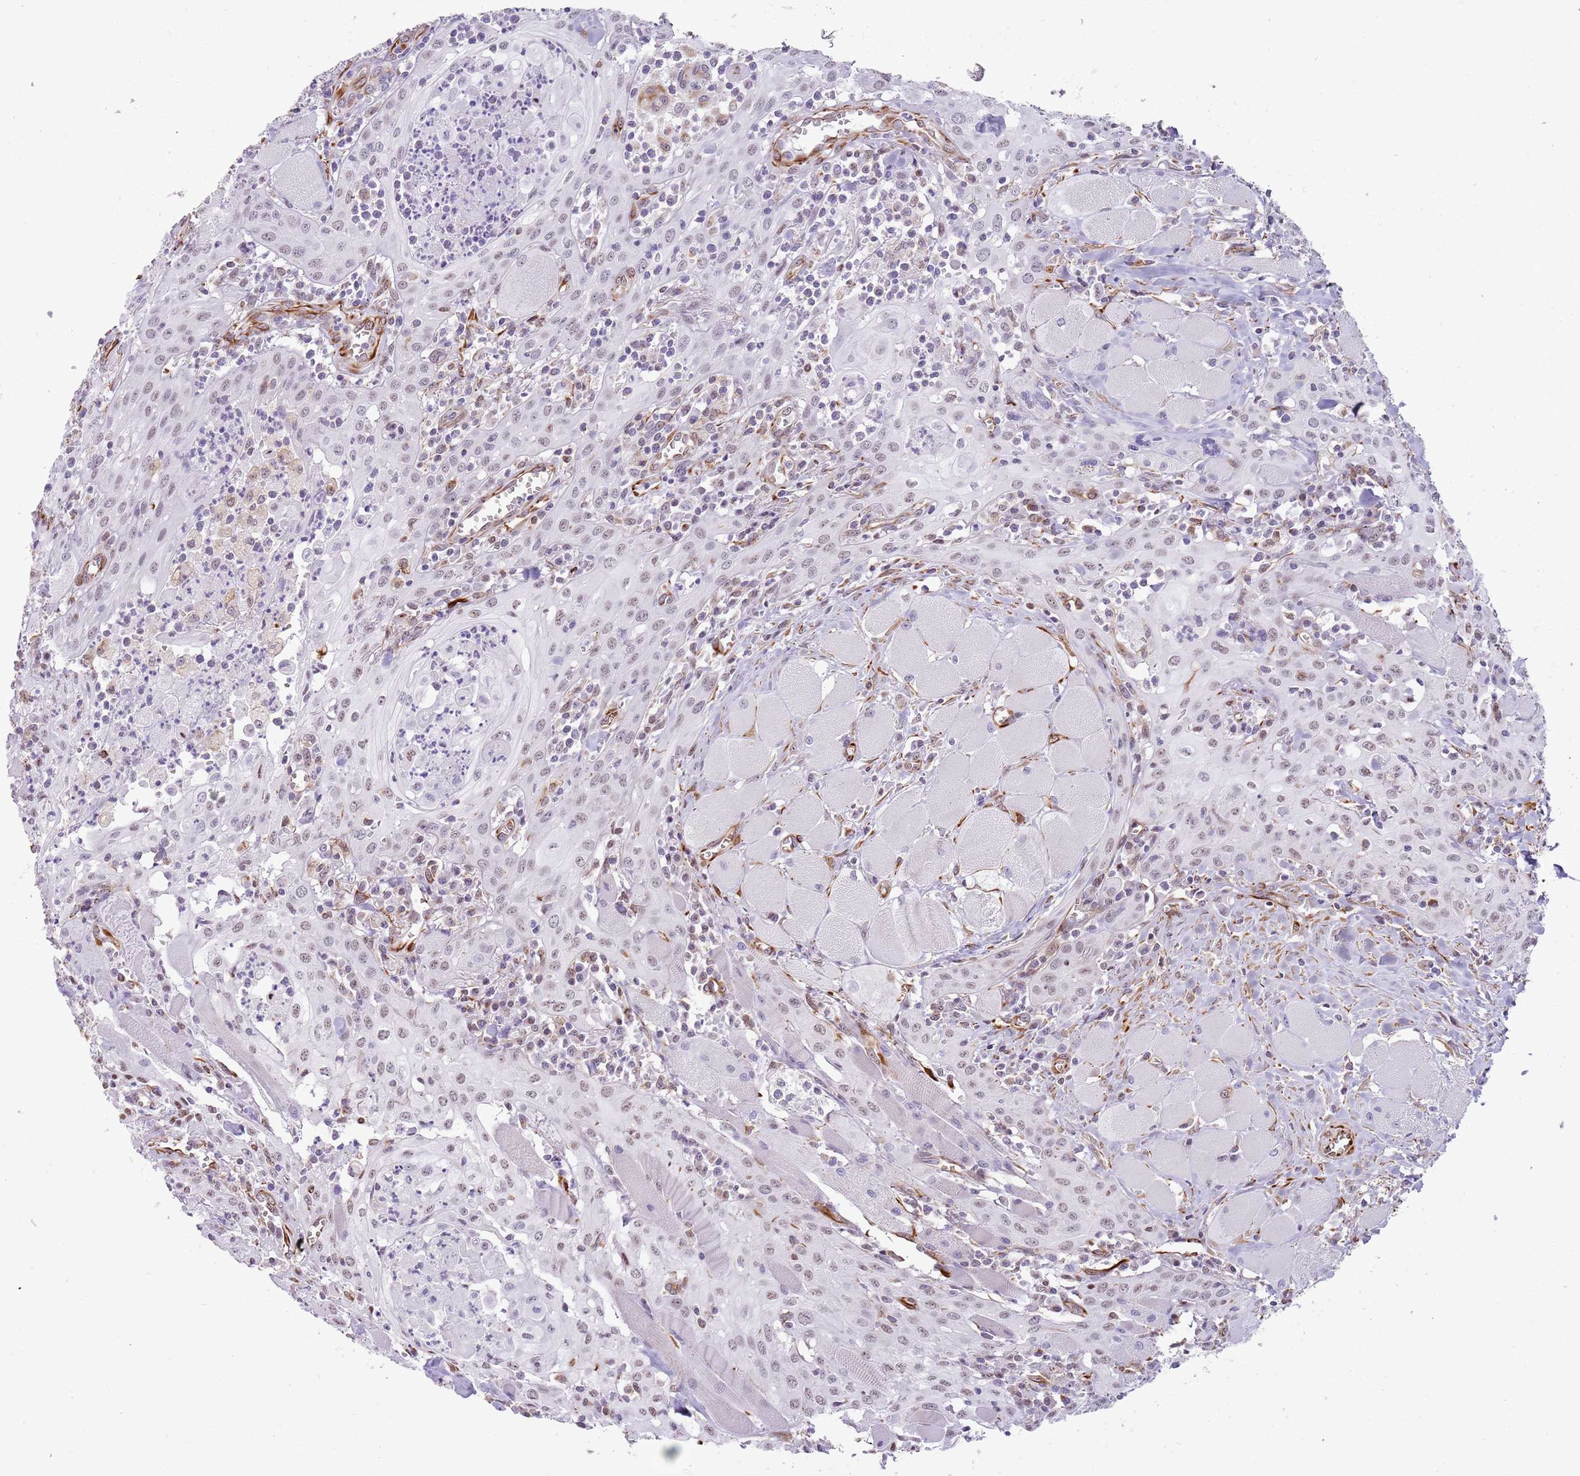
{"staining": {"intensity": "weak", "quantity": ">75%", "location": "nuclear"}, "tissue": "head and neck cancer", "cell_type": "Tumor cells", "image_type": "cancer", "snomed": [{"axis": "morphology", "description": "Squamous cell carcinoma, NOS"}, {"axis": "topography", "description": "Oral tissue"}, {"axis": "topography", "description": "Head-Neck"}], "caption": "A brown stain highlights weak nuclear expression of a protein in human head and neck cancer (squamous cell carcinoma) tumor cells.", "gene": "NBPF3", "patient": {"sex": "female", "age": 70}}